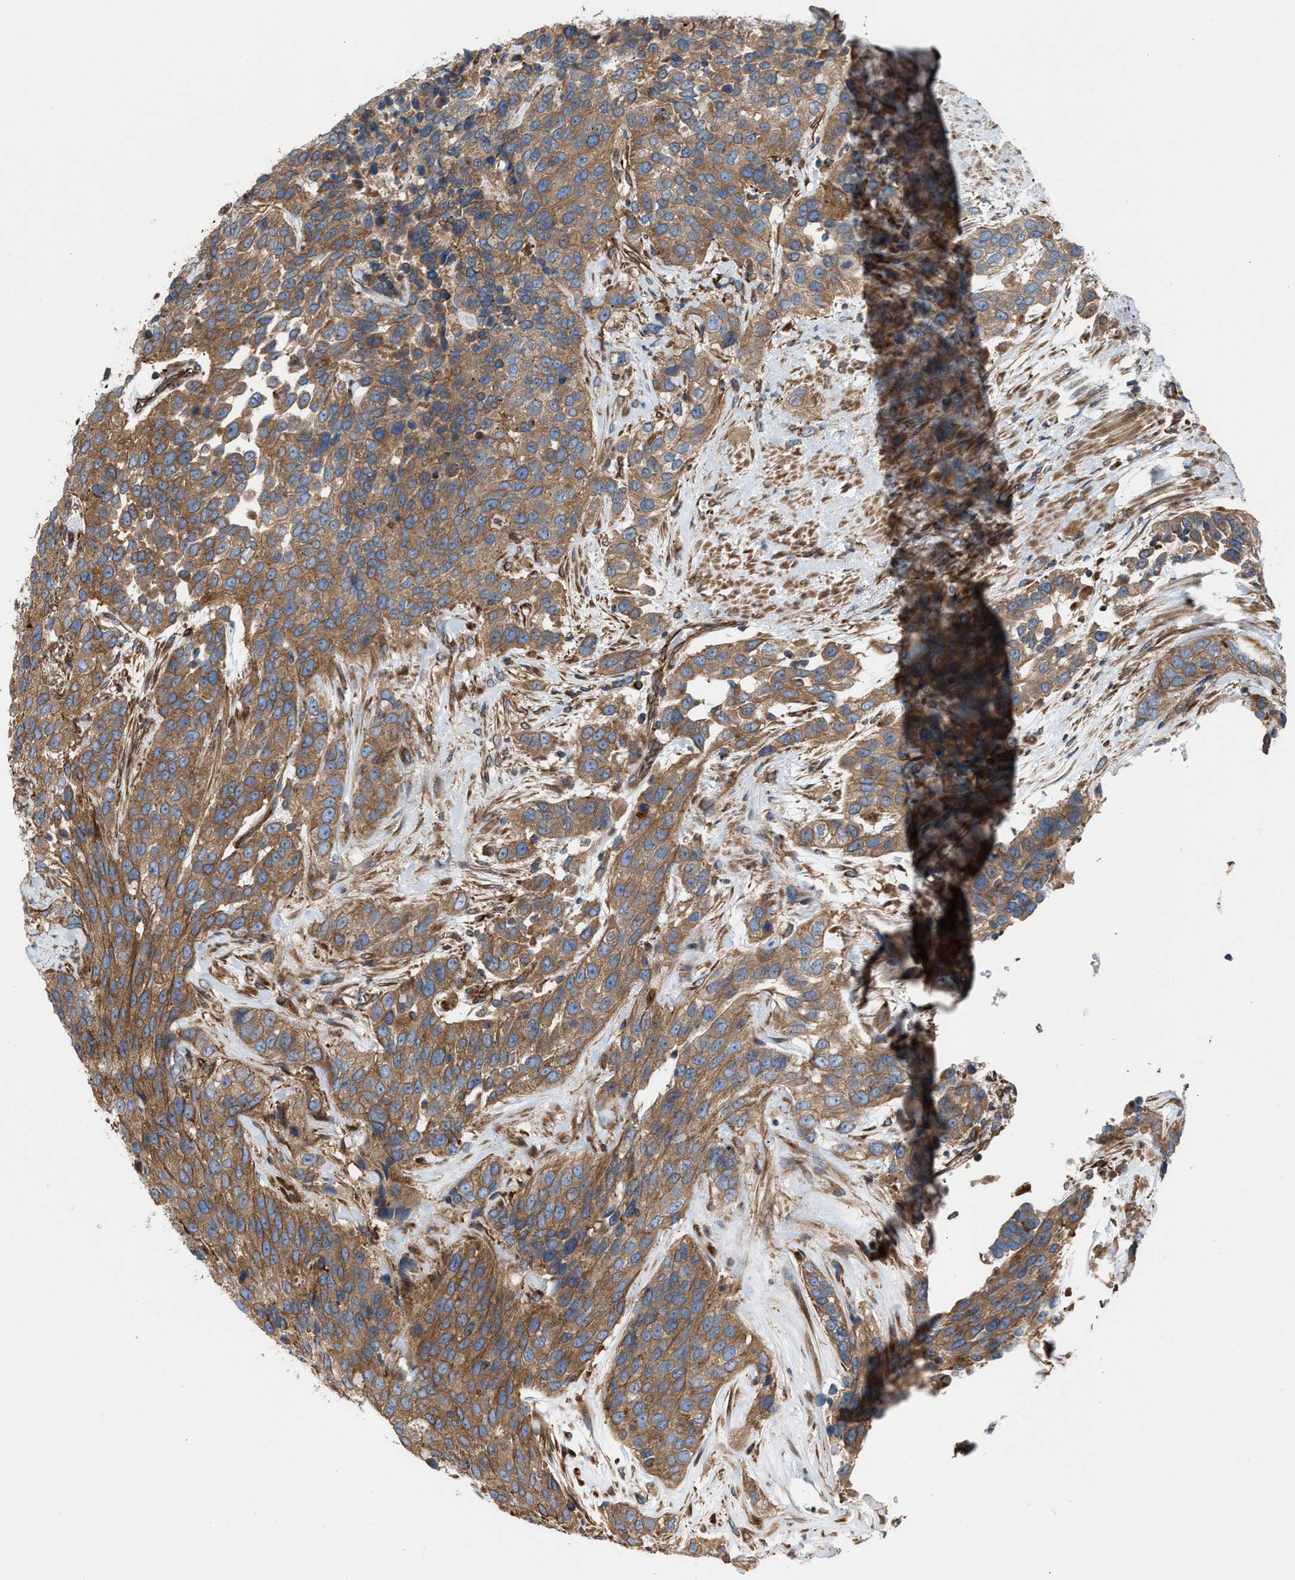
{"staining": {"intensity": "moderate", "quantity": ">75%", "location": "cytoplasmic/membranous"}, "tissue": "urothelial cancer", "cell_type": "Tumor cells", "image_type": "cancer", "snomed": [{"axis": "morphology", "description": "Urothelial carcinoma, High grade"}, {"axis": "topography", "description": "Urinary bladder"}], "caption": "High-power microscopy captured an IHC photomicrograph of high-grade urothelial carcinoma, revealing moderate cytoplasmic/membranous staining in about >75% of tumor cells.", "gene": "EPS15L1", "patient": {"sex": "female", "age": 80}}